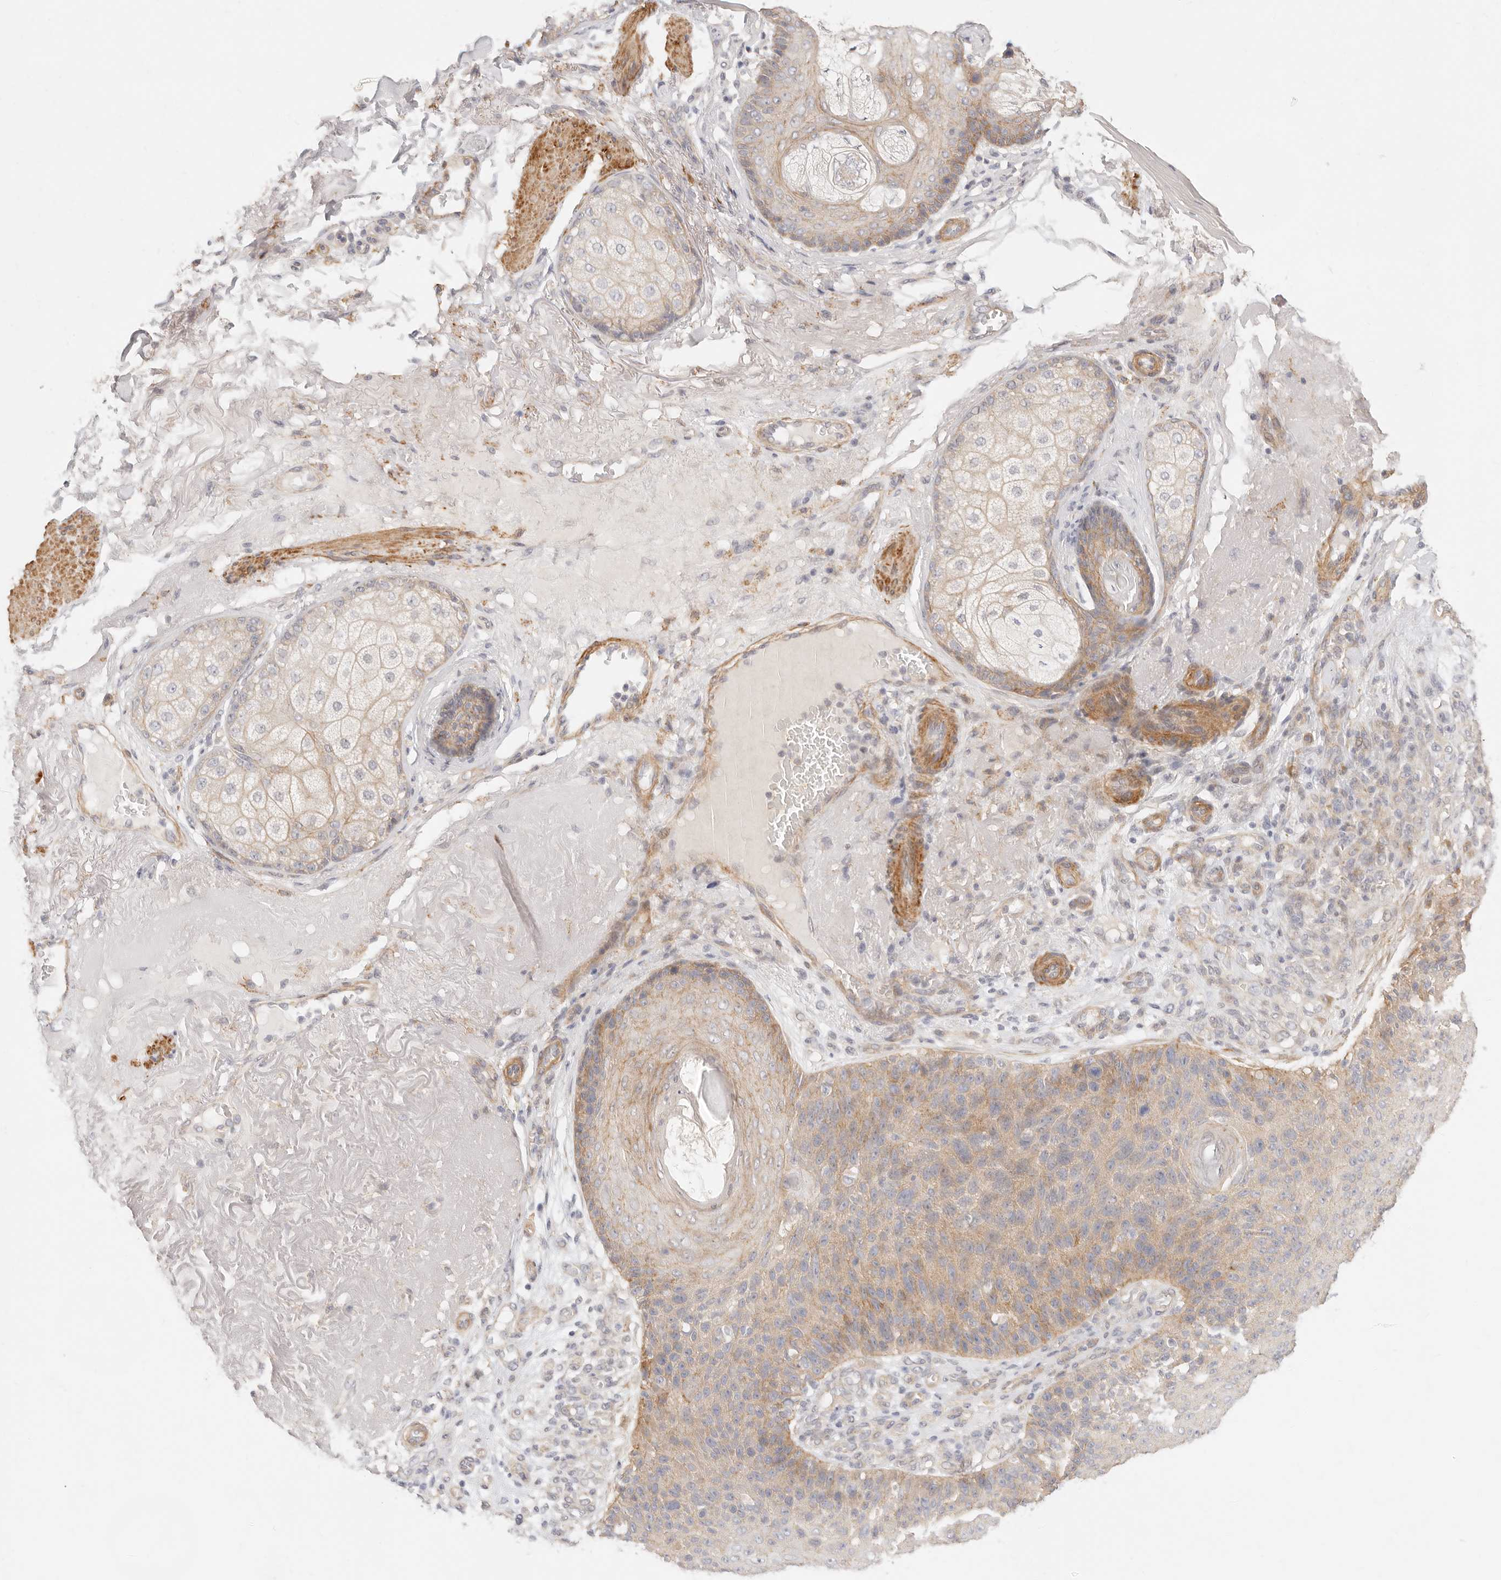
{"staining": {"intensity": "moderate", "quantity": "<25%", "location": "cytoplasmic/membranous"}, "tissue": "skin cancer", "cell_type": "Tumor cells", "image_type": "cancer", "snomed": [{"axis": "morphology", "description": "Squamous cell carcinoma, NOS"}, {"axis": "topography", "description": "Skin"}], "caption": "Skin squamous cell carcinoma stained with IHC exhibits moderate cytoplasmic/membranous positivity in about <25% of tumor cells.", "gene": "UBXN10", "patient": {"sex": "female", "age": 88}}